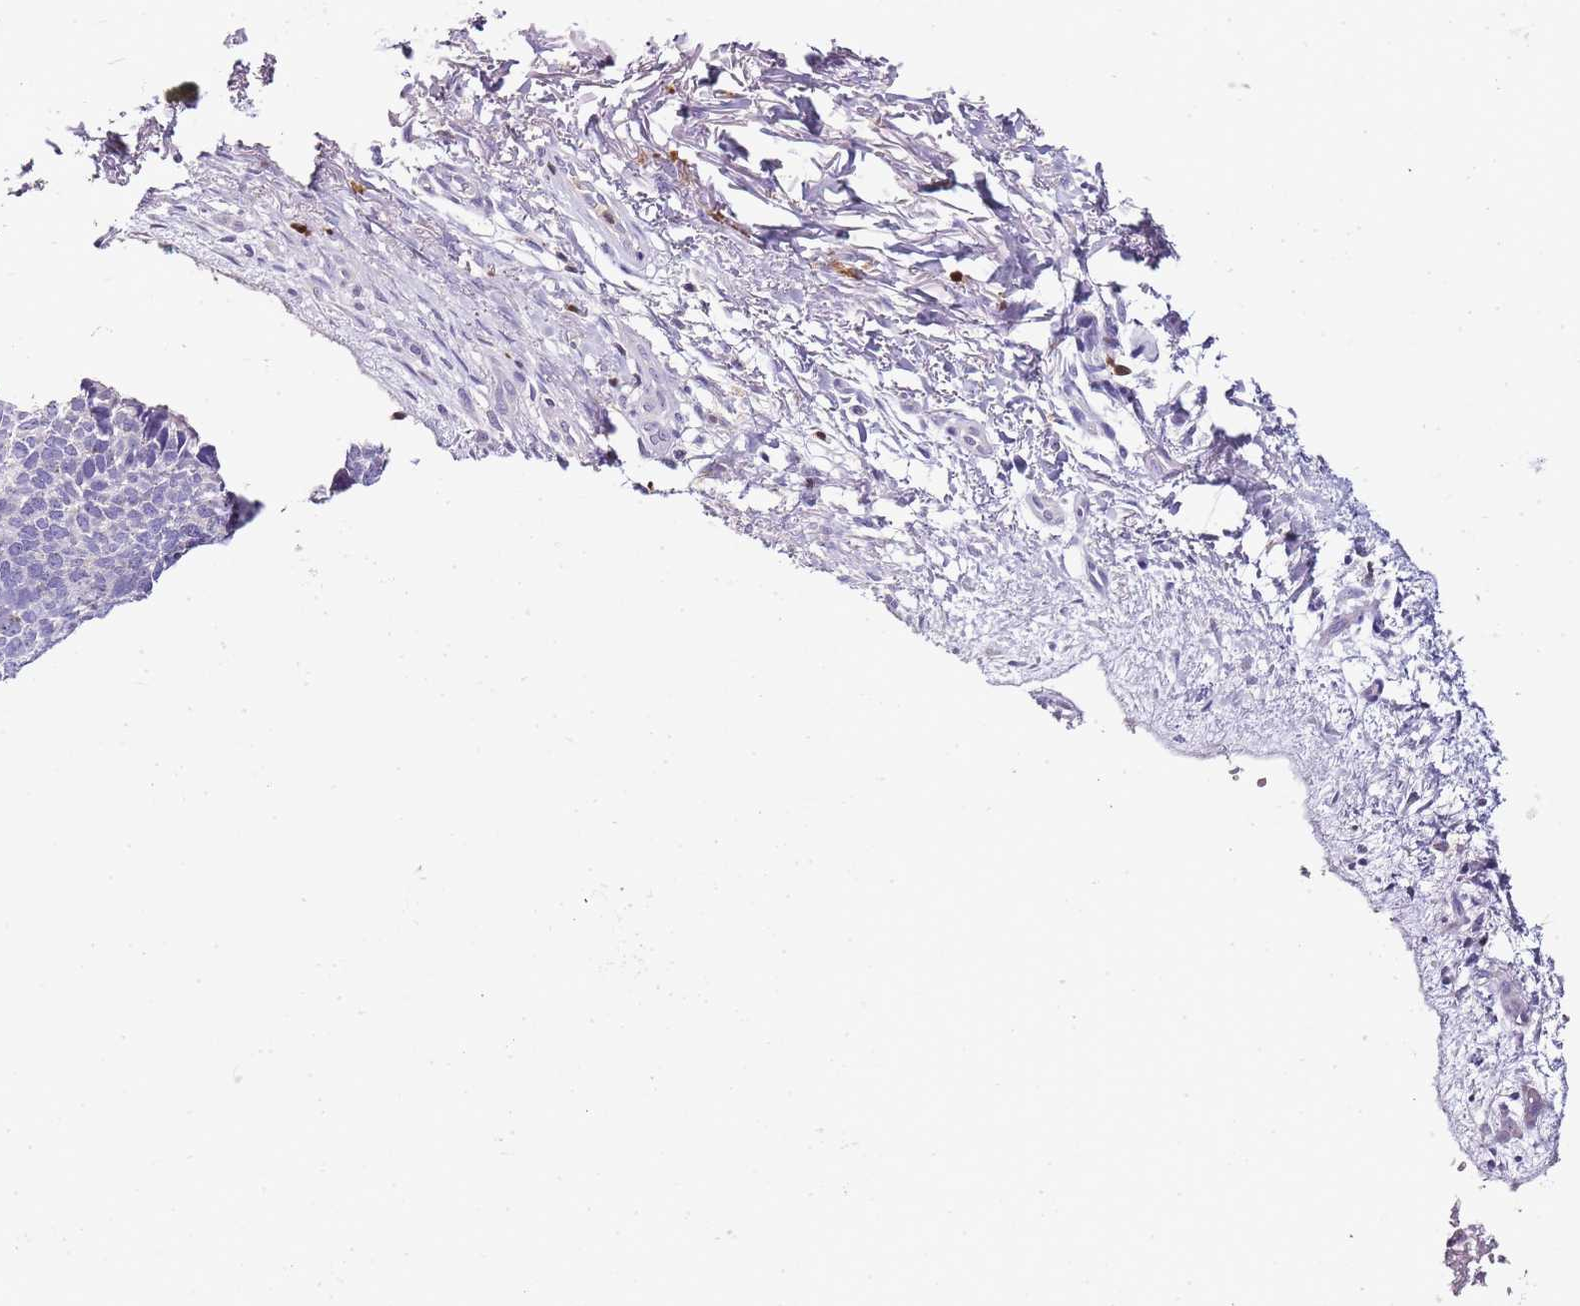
{"staining": {"intensity": "negative", "quantity": "none", "location": "none"}, "tissue": "skin cancer", "cell_type": "Tumor cells", "image_type": "cancer", "snomed": [{"axis": "morphology", "description": "Basal cell carcinoma"}, {"axis": "topography", "description": "Skin"}], "caption": "Tumor cells show no significant expression in skin basal cell carcinoma.", "gene": "ZBP1", "patient": {"sex": "female", "age": 84}}